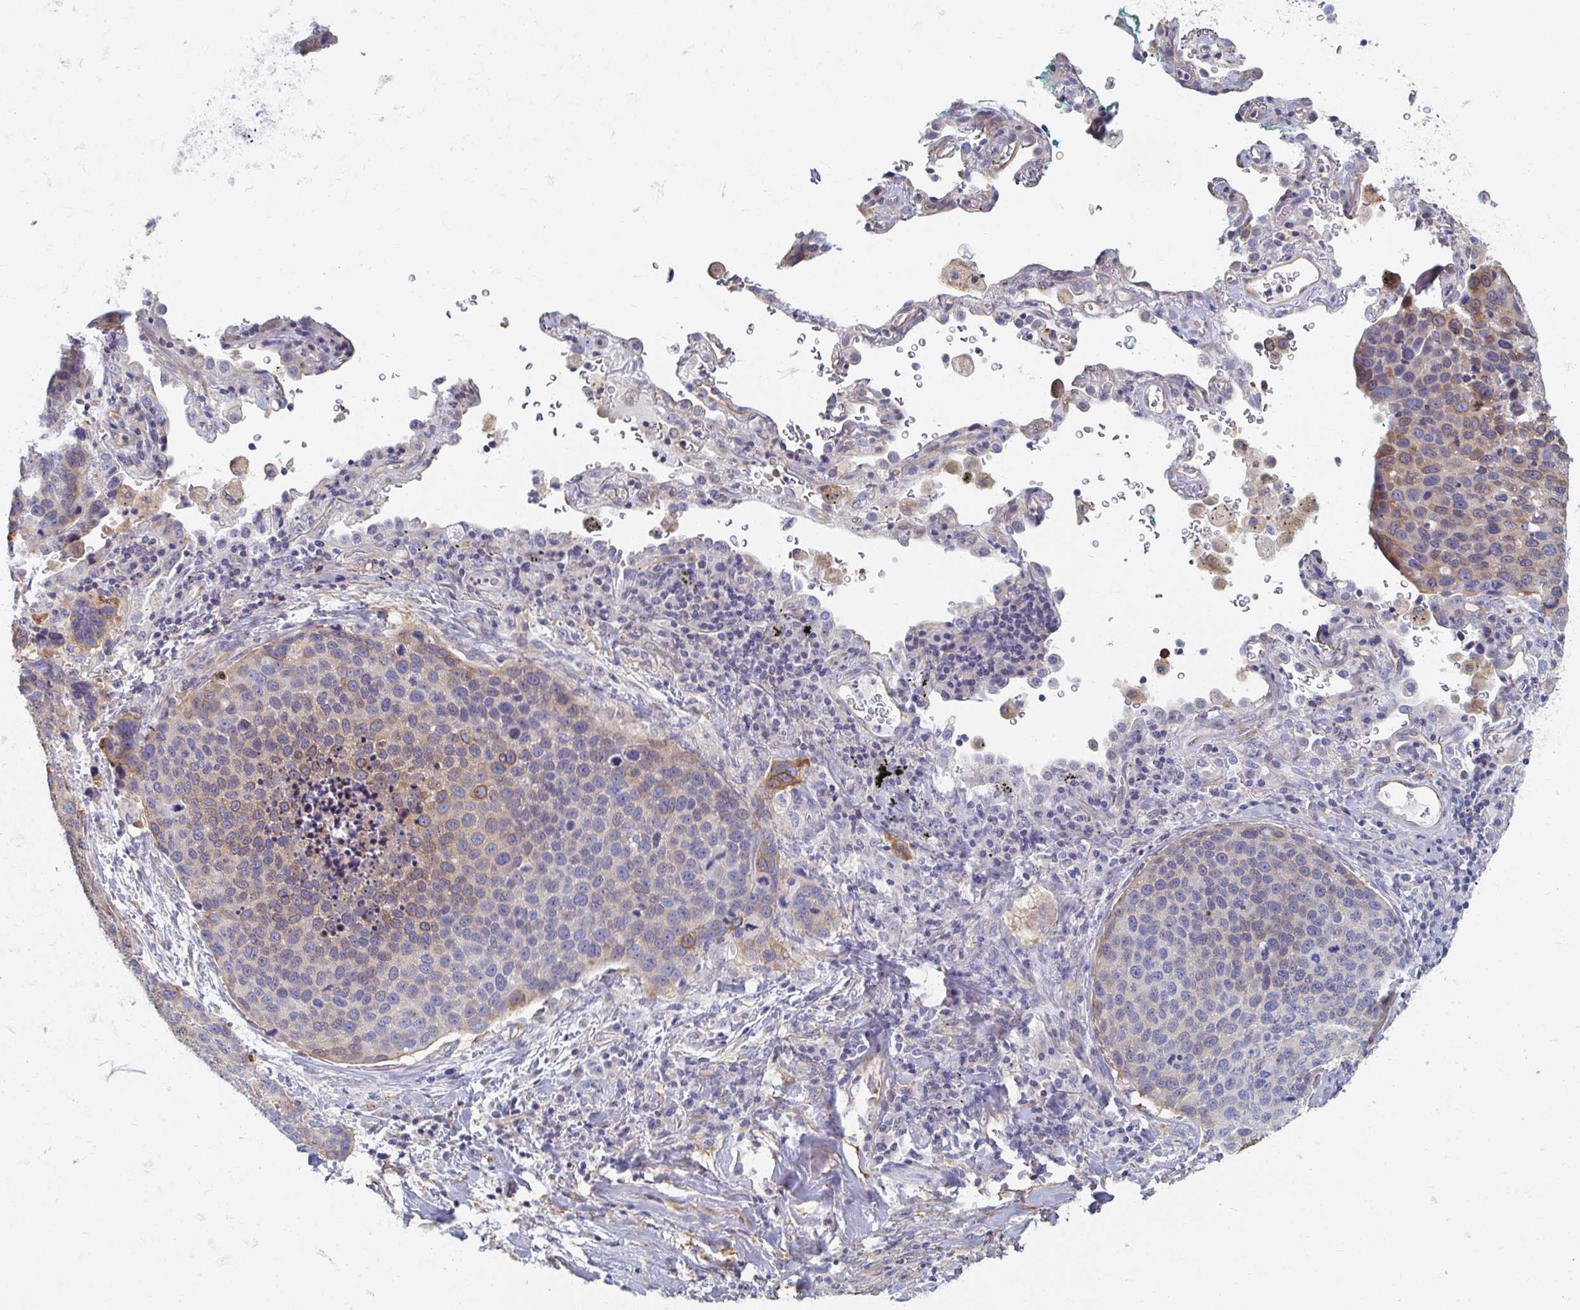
{"staining": {"intensity": "moderate", "quantity": "<25%", "location": "cytoplasmic/membranous"}, "tissue": "lung cancer", "cell_type": "Tumor cells", "image_type": "cancer", "snomed": [{"axis": "morphology", "description": "Squamous cell carcinoma, NOS"}, {"axis": "topography", "description": "Lymph node"}, {"axis": "topography", "description": "Lung"}], "caption": "Immunohistochemistry photomicrograph of lung cancer (squamous cell carcinoma) stained for a protein (brown), which exhibits low levels of moderate cytoplasmic/membranous positivity in approximately <25% of tumor cells.", "gene": "MYLK2", "patient": {"sex": "male", "age": 61}}